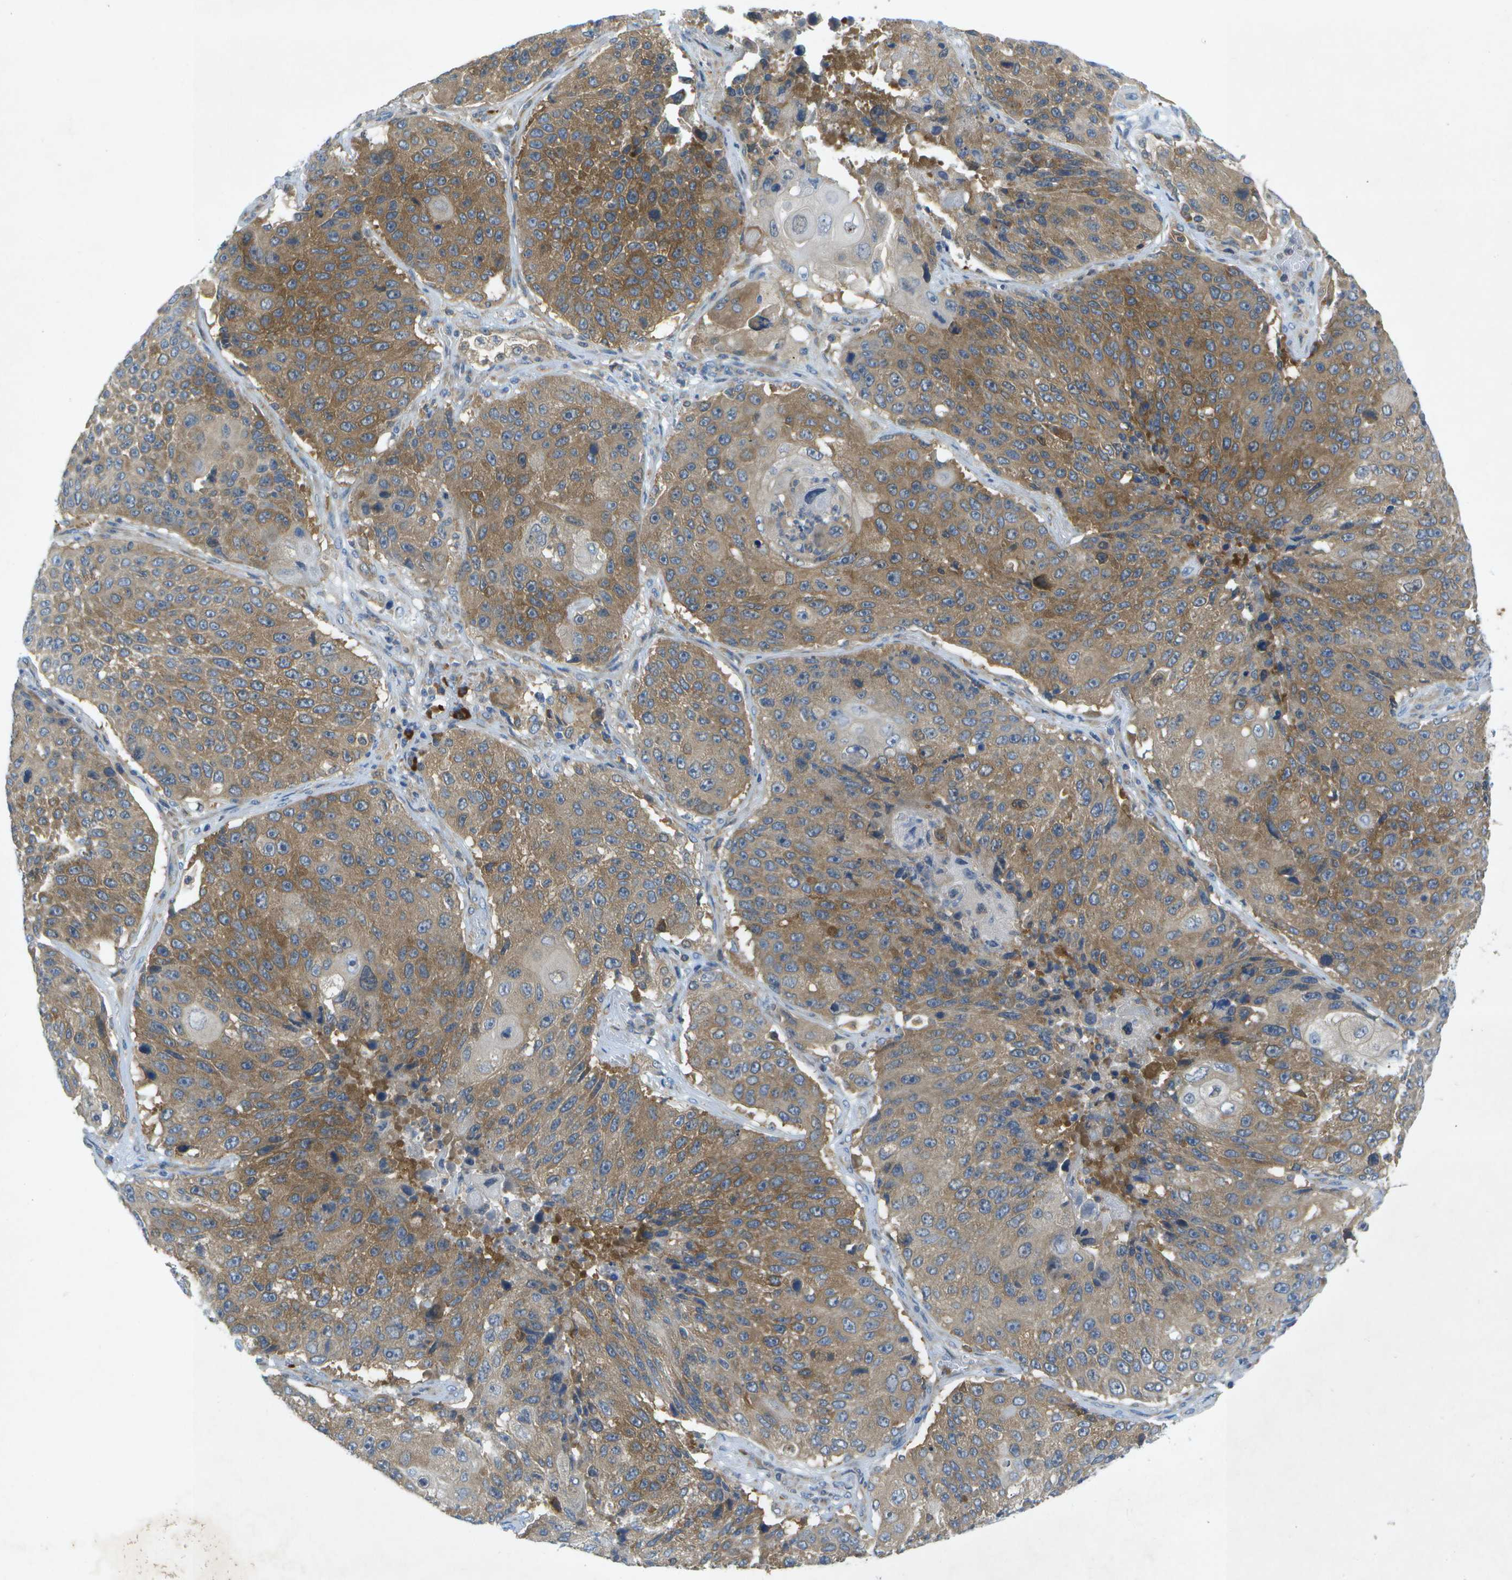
{"staining": {"intensity": "moderate", "quantity": ">75%", "location": "cytoplasmic/membranous"}, "tissue": "lung cancer", "cell_type": "Tumor cells", "image_type": "cancer", "snomed": [{"axis": "morphology", "description": "Squamous cell carcinoma, NOS"}, {"axis": "topography", "description": "Lung"}], "caption": "Lung cancer stained with immunohistochemistry (IHC) exhibits moderate cytoplasmic/membranous expression in about >75% of tumor cells. (IHC, brightfield microscopy, high magnification).", "gene": "WNK2", "patient": {"sex": "male", "age": 61}}